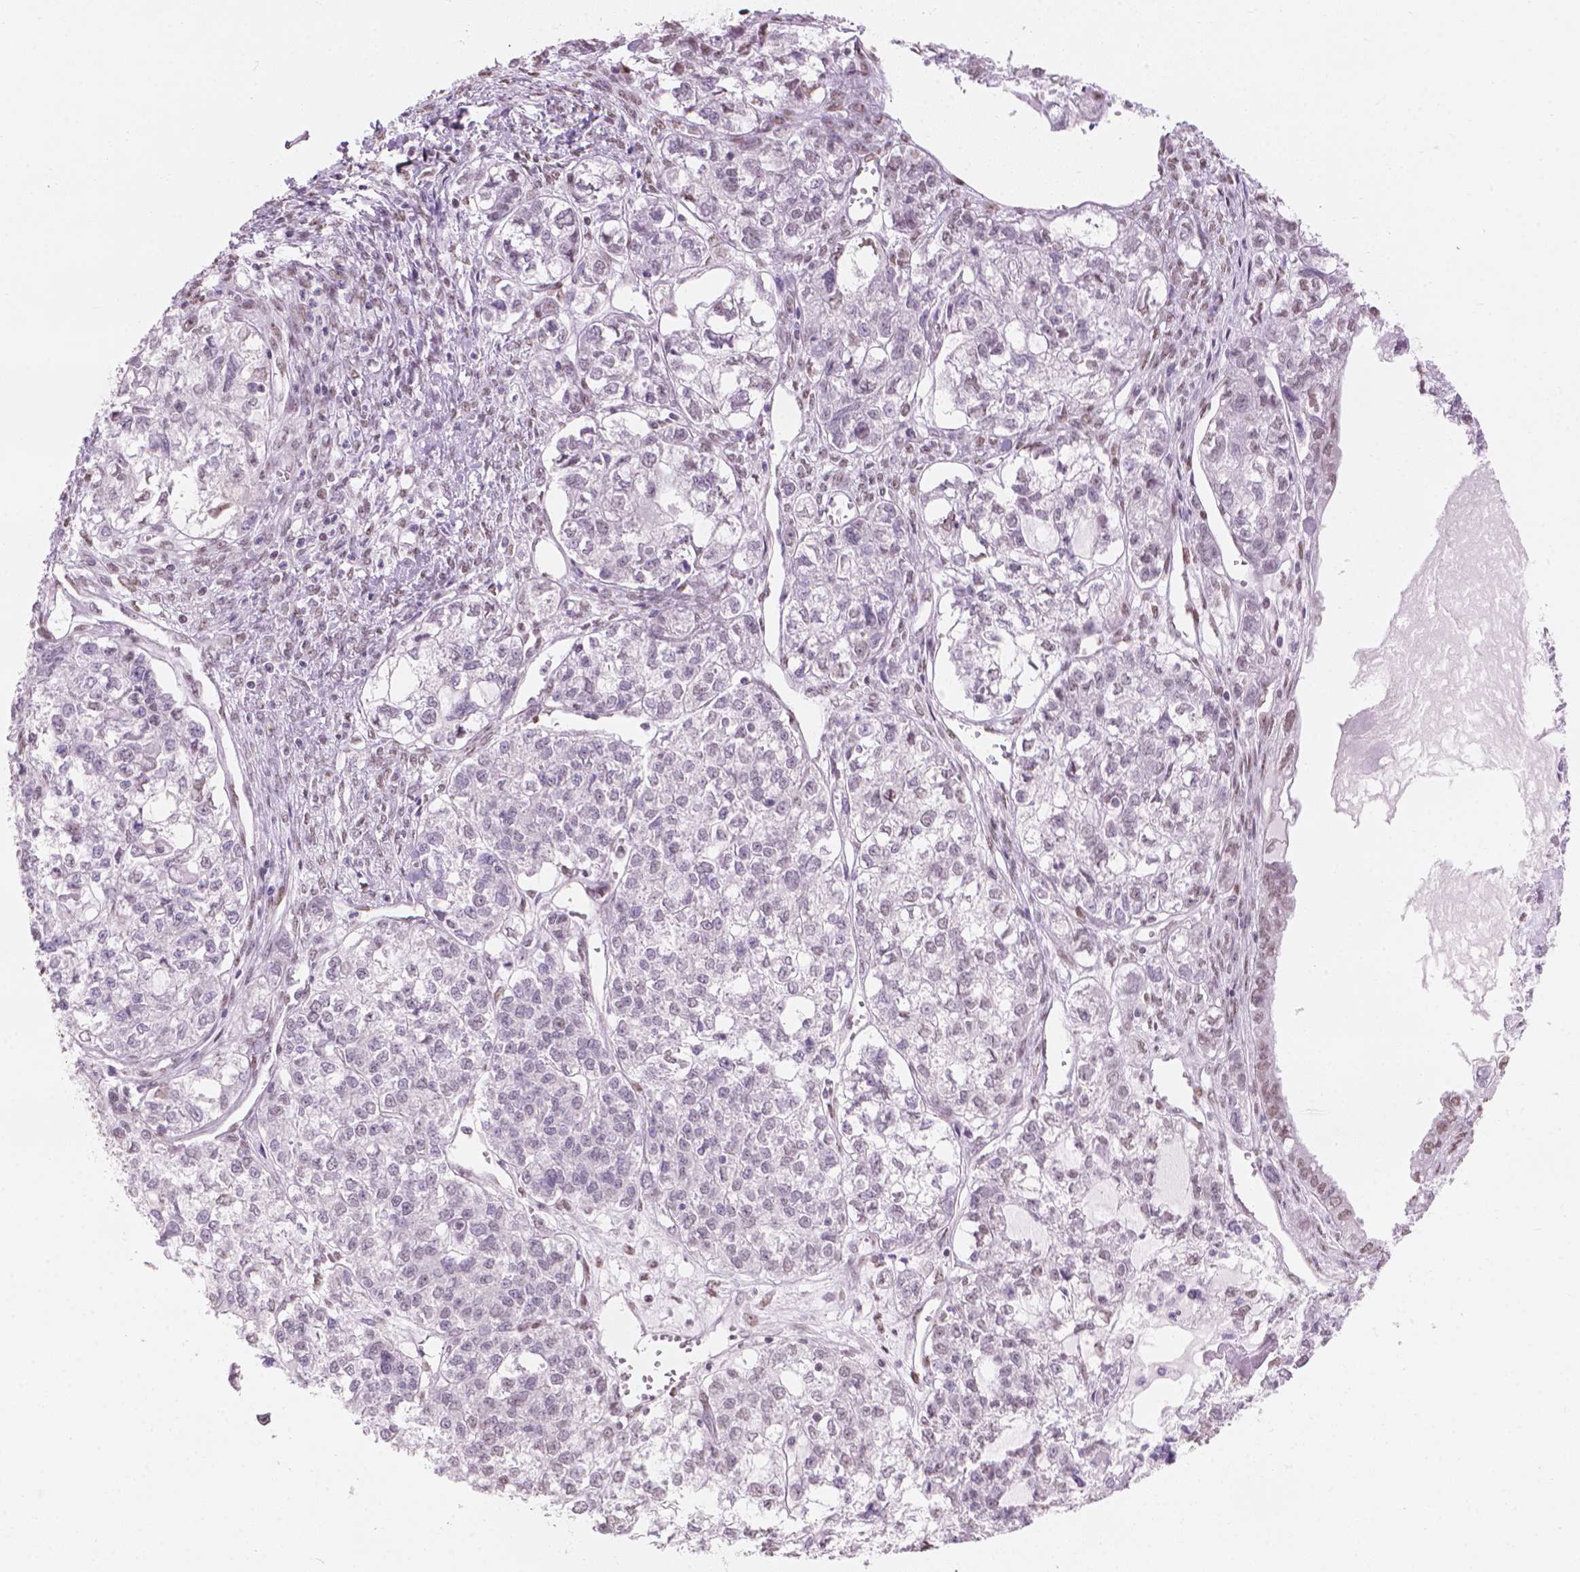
{"staining": {"intensity": "weak", "quantity": "25%-75%", "location": "nuclear"}, "tissue": "ovarian cancer", "cell_type": "Tumor cells", "image_type": "cancer", "snomed": [{"axis": "morphology", "description": "Carcinoma, endometroid"}, {"axis": "topography", "description": "Ovary"}], "caption": "Ovarian endometroid carcinoma stained with a brown dye demonstrates weak nuclear positive expression in about 25%-75% of tumor cells.", "gene": "PIAS2", "patient": {"sex": "female", "age": 64}}